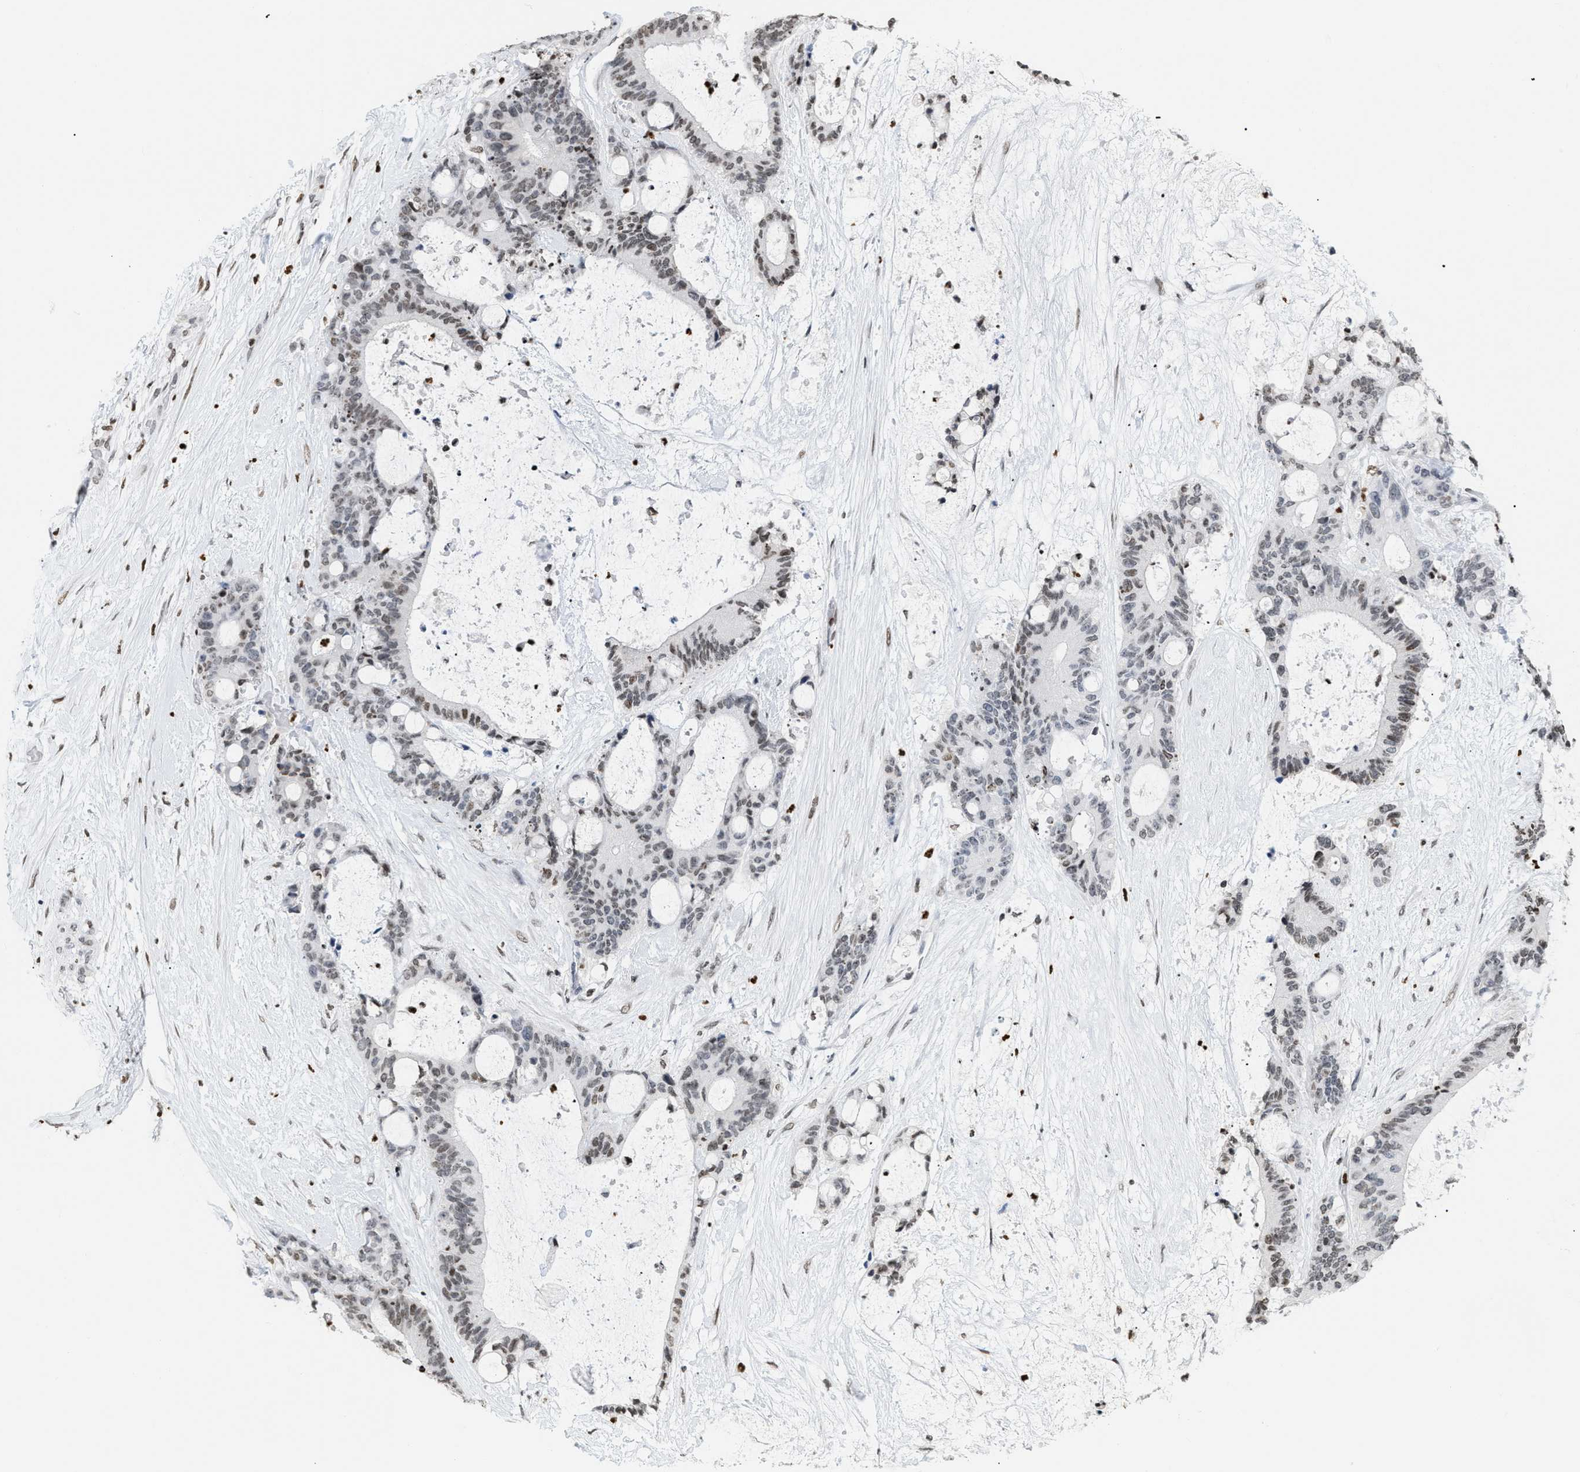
{"staining": {"intensity": "weak", "quantity": ">75%", "location": "nuclear"}, "tissue": "liver cancer", "cell_type": "Tumor cells", "image_type": "cancer", "snomed": [{"axis": "morphology", "description": "Cholangiocarcinoma"}, {"axis": "topography", "description": "Liver"}], "caption": "This is a histology image of immunohistochemistry (IHC) staining of liver cancer (cholangiocarcinoma), which shows weak positivity in the nuclear of tumor cells.", "gene": "HMGN2", "patient": {"sex": "female", "age": 73}}